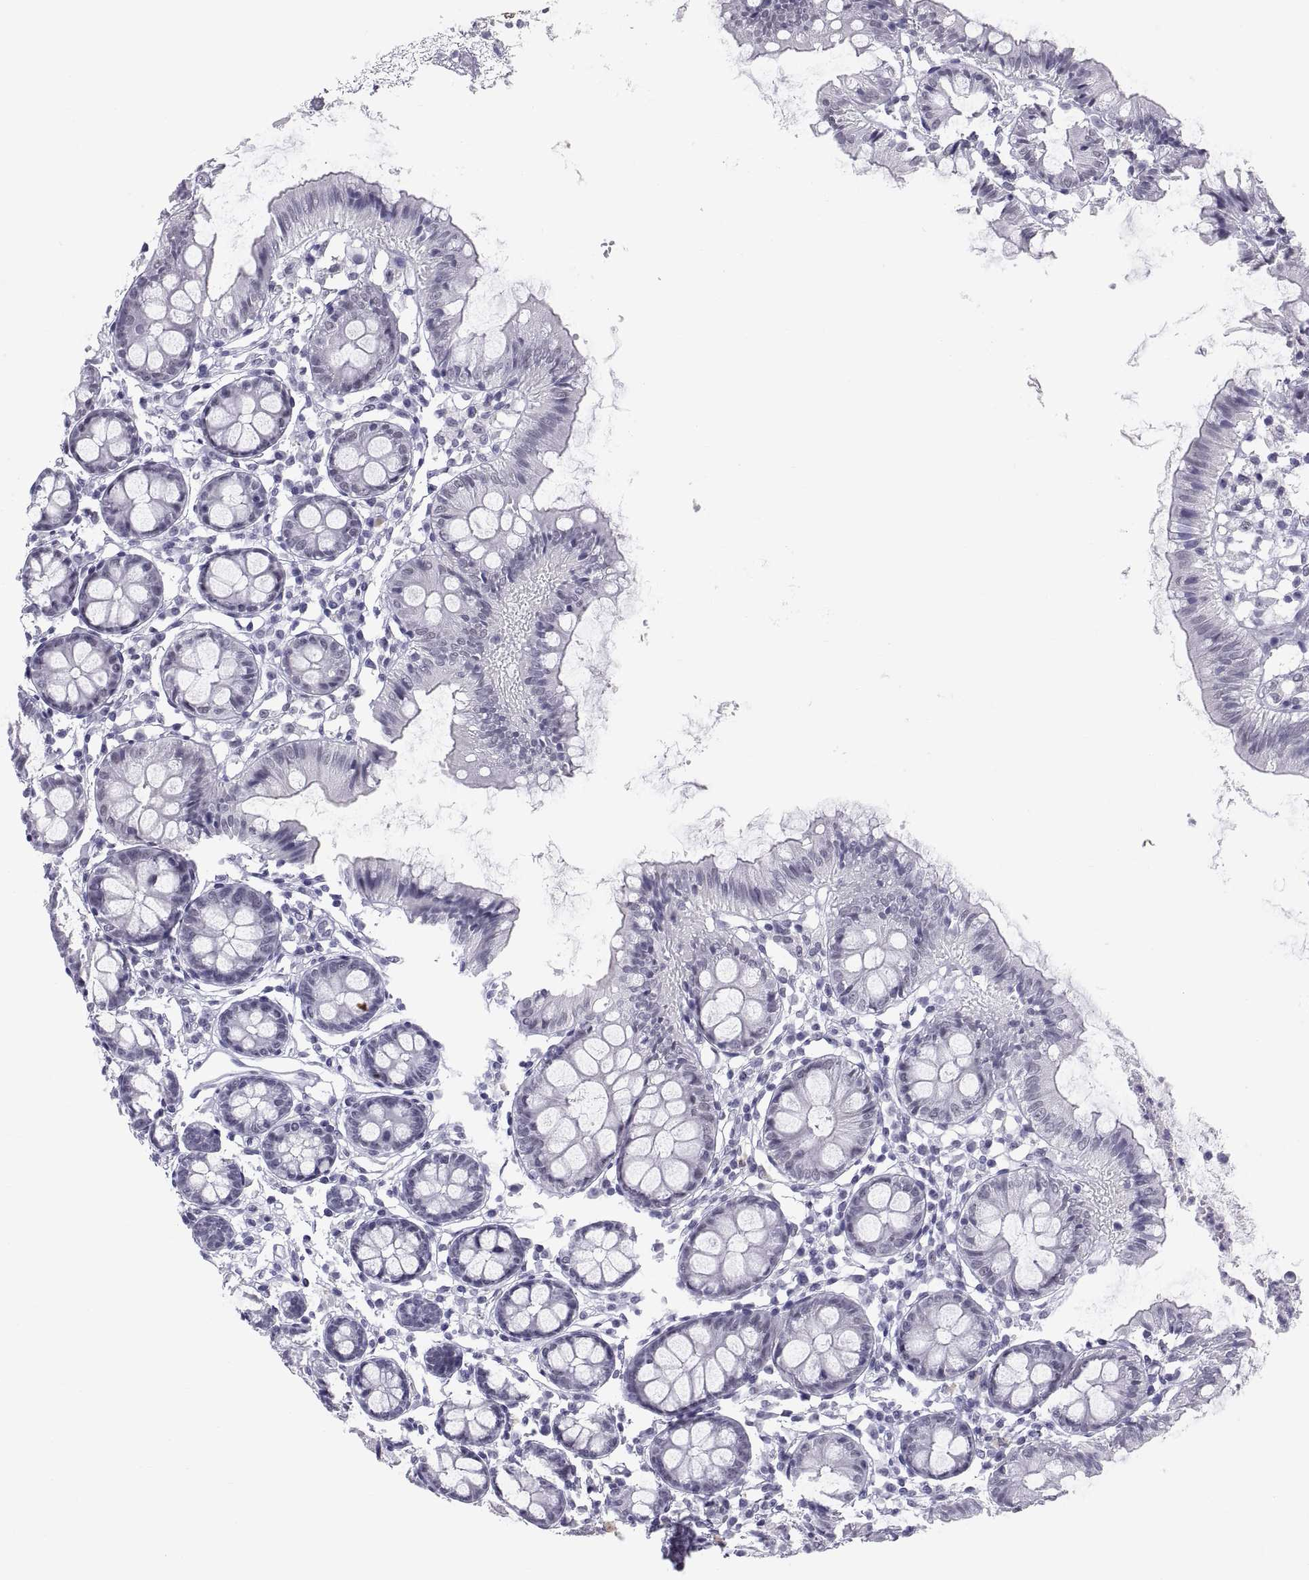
{"staining": {"intensity": "negative", "quantity": "none", "location": "none"}, "tissue": "colon", "cell_type": "Endothelial cells", "image_type": "normal", "snomed": [{"axis": "morphology", "description": "Normal tissue, NOS"}, {"axis": "topography", "description": "Colon"}], "caption": "Immunohistochemistry histopathology image of unremarkable human colon stained for a protein (brown), which demonstrates no positivity in endothelial cells.", "gene": "NEUROD6", "patient": {"sex": "female", "age": 84}}